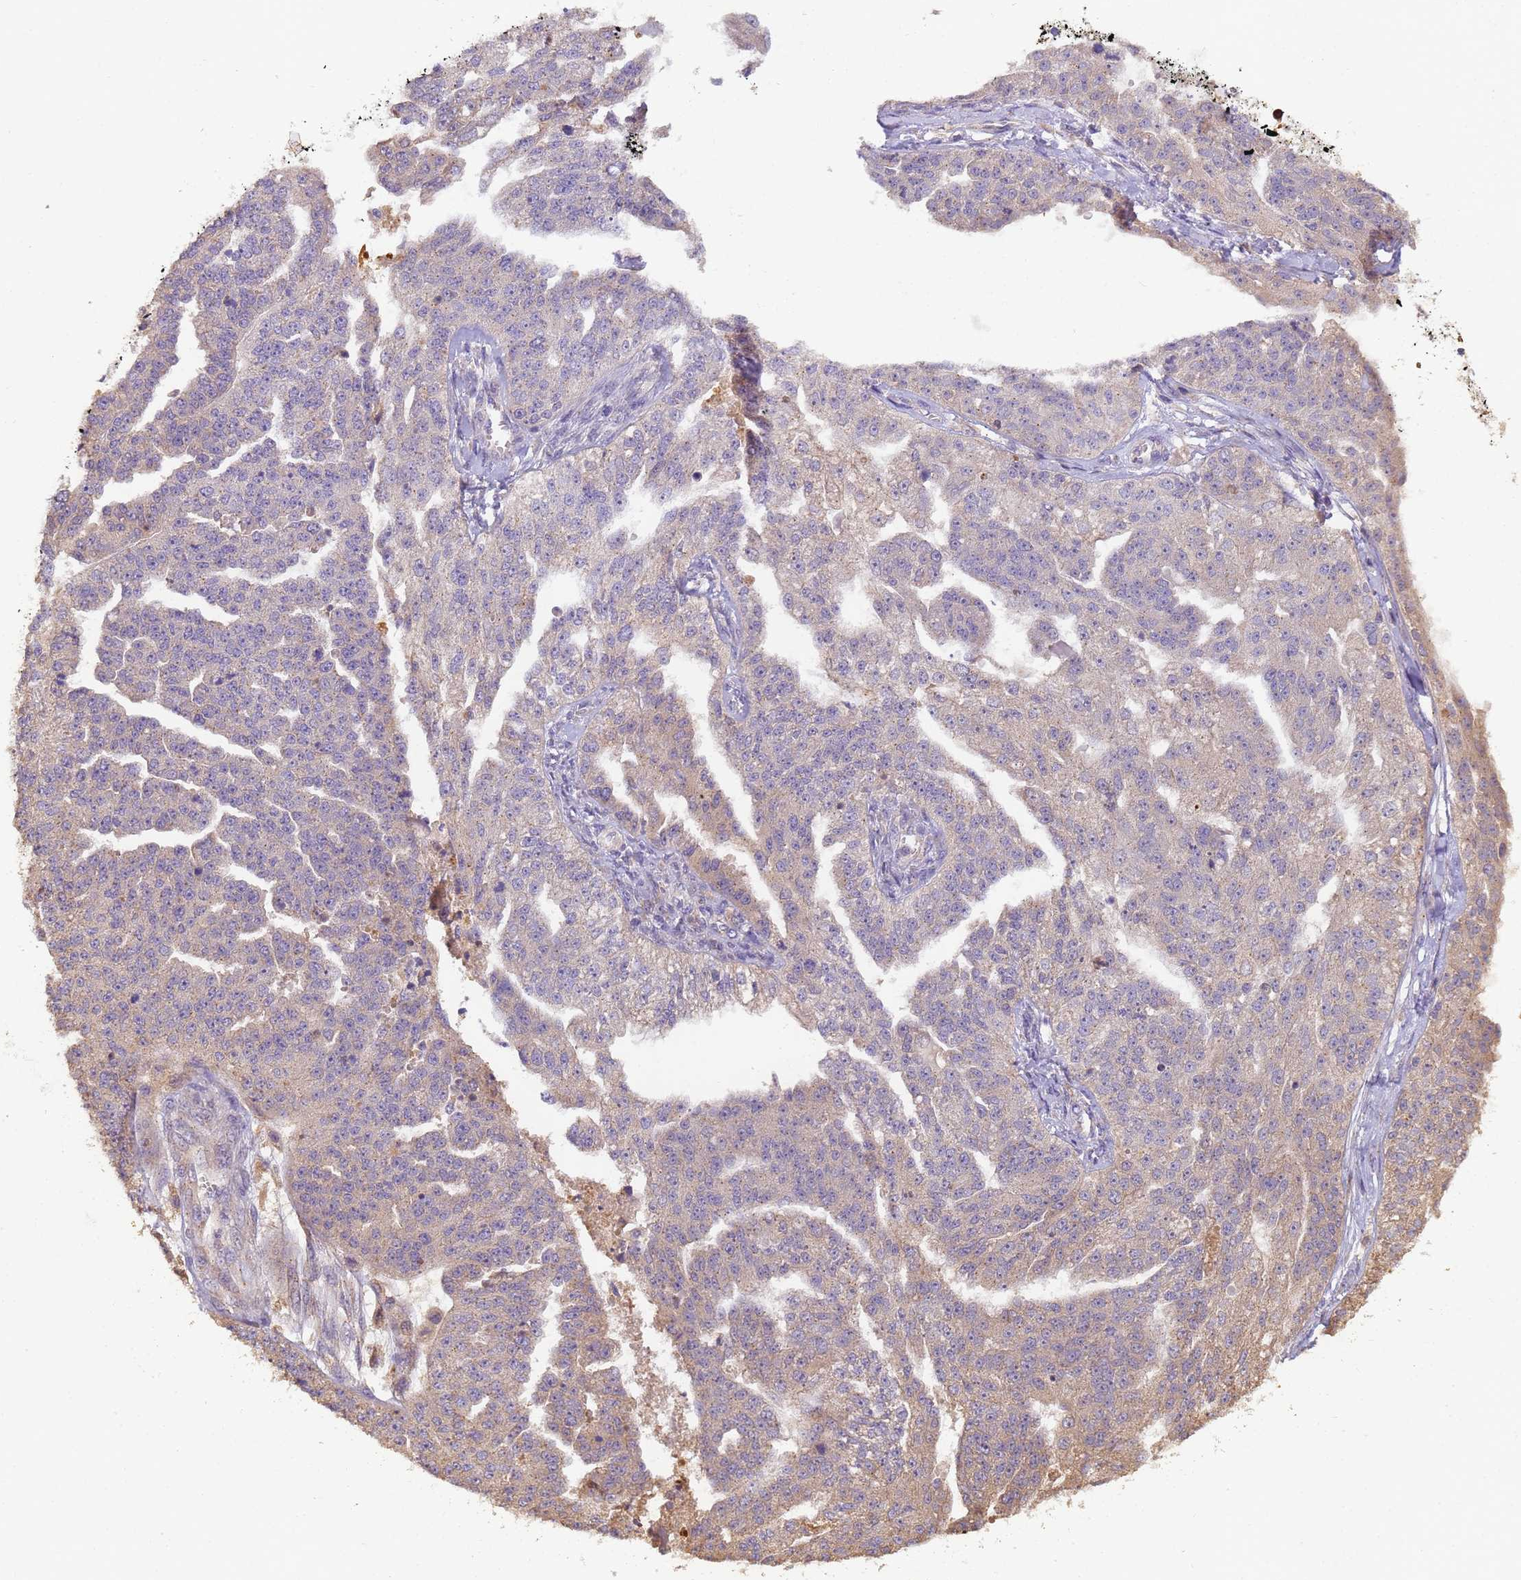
{"staining": {"intensity": "moderate", "quantity": "25%-75%", "location": "cytoplasmic/membranous"}, "tissue": "ovarian cancer", "cell_type": "Tumor cells", "image_type": "cancer", "snomed": [{"axis": "morphology", "description": "Cystadenocarcinoma, serous, NOS"}, {"axis": "topography", "description": "Ovary"}], "caption": "DAB (3,3'-diaminobenzidine) immunohistochemical staining of serous cystadenocarcinoma (ovarian) exhibits moderate cytoplasmic/membranous protein staining in about 25%-75% of tumor cells. (IHC, brightfield microscopy, high magnification).", "gene": "TIGAR", "patient": {"sex": "female", "age": 58}}